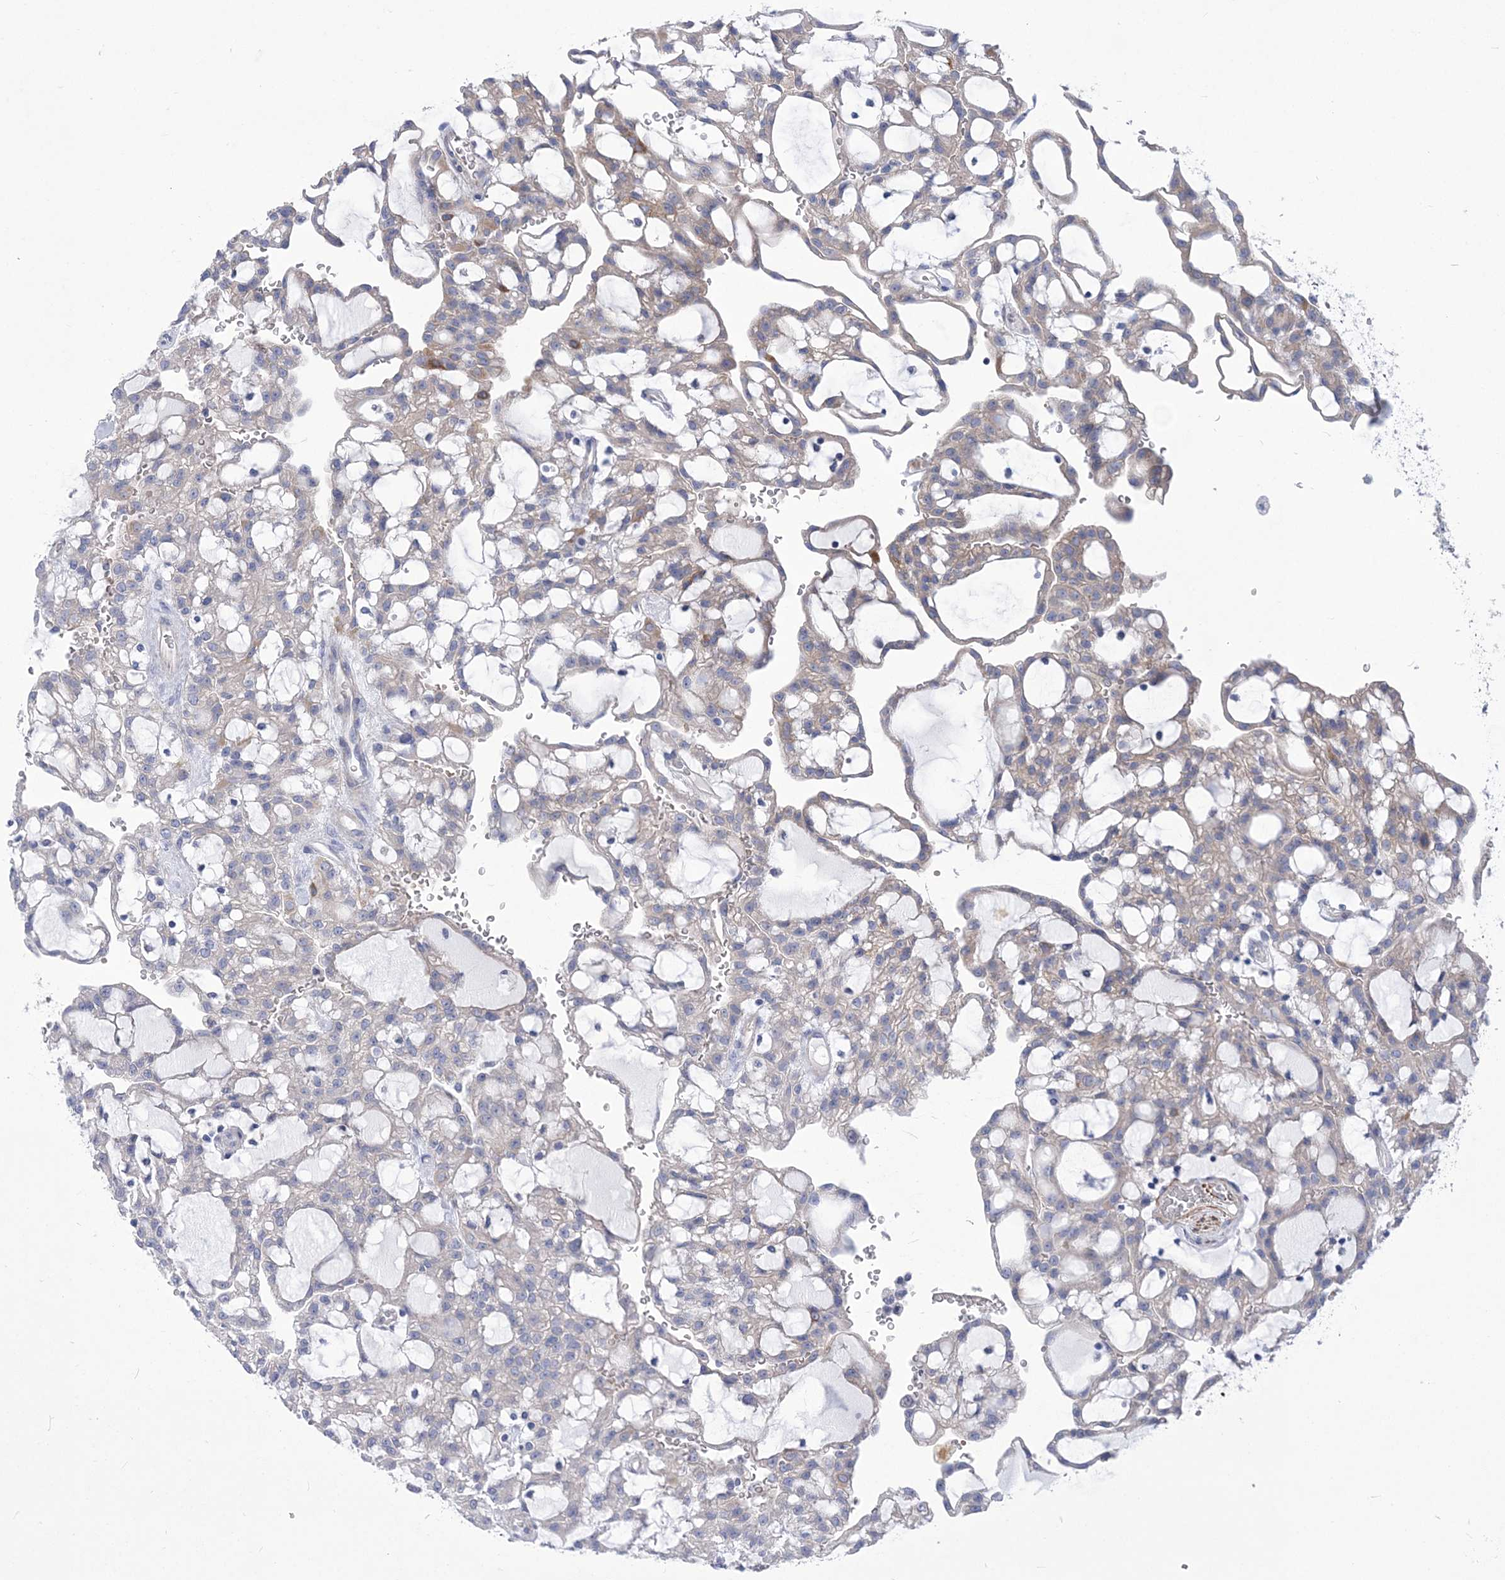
{"staining": {"intensity": "weak", "quantity": "<25%", "location": "cytoplasmic/membranous"}, "tissue": "renal cancer", "cell_type": "Tumor cells", "image_type": "cancer", "snomed": [{"axis": "morphology", "description": "Adenocarcinoma, NOS"}, {"axis": "topography", "description": "Kidney"}], "caption": "There is no significant positivity in tumor cells of renal adenocarcinoma. Nuclei are stained in blue.", "gene": "WDR74", "patient": {"sex": "male", "age": 63}}